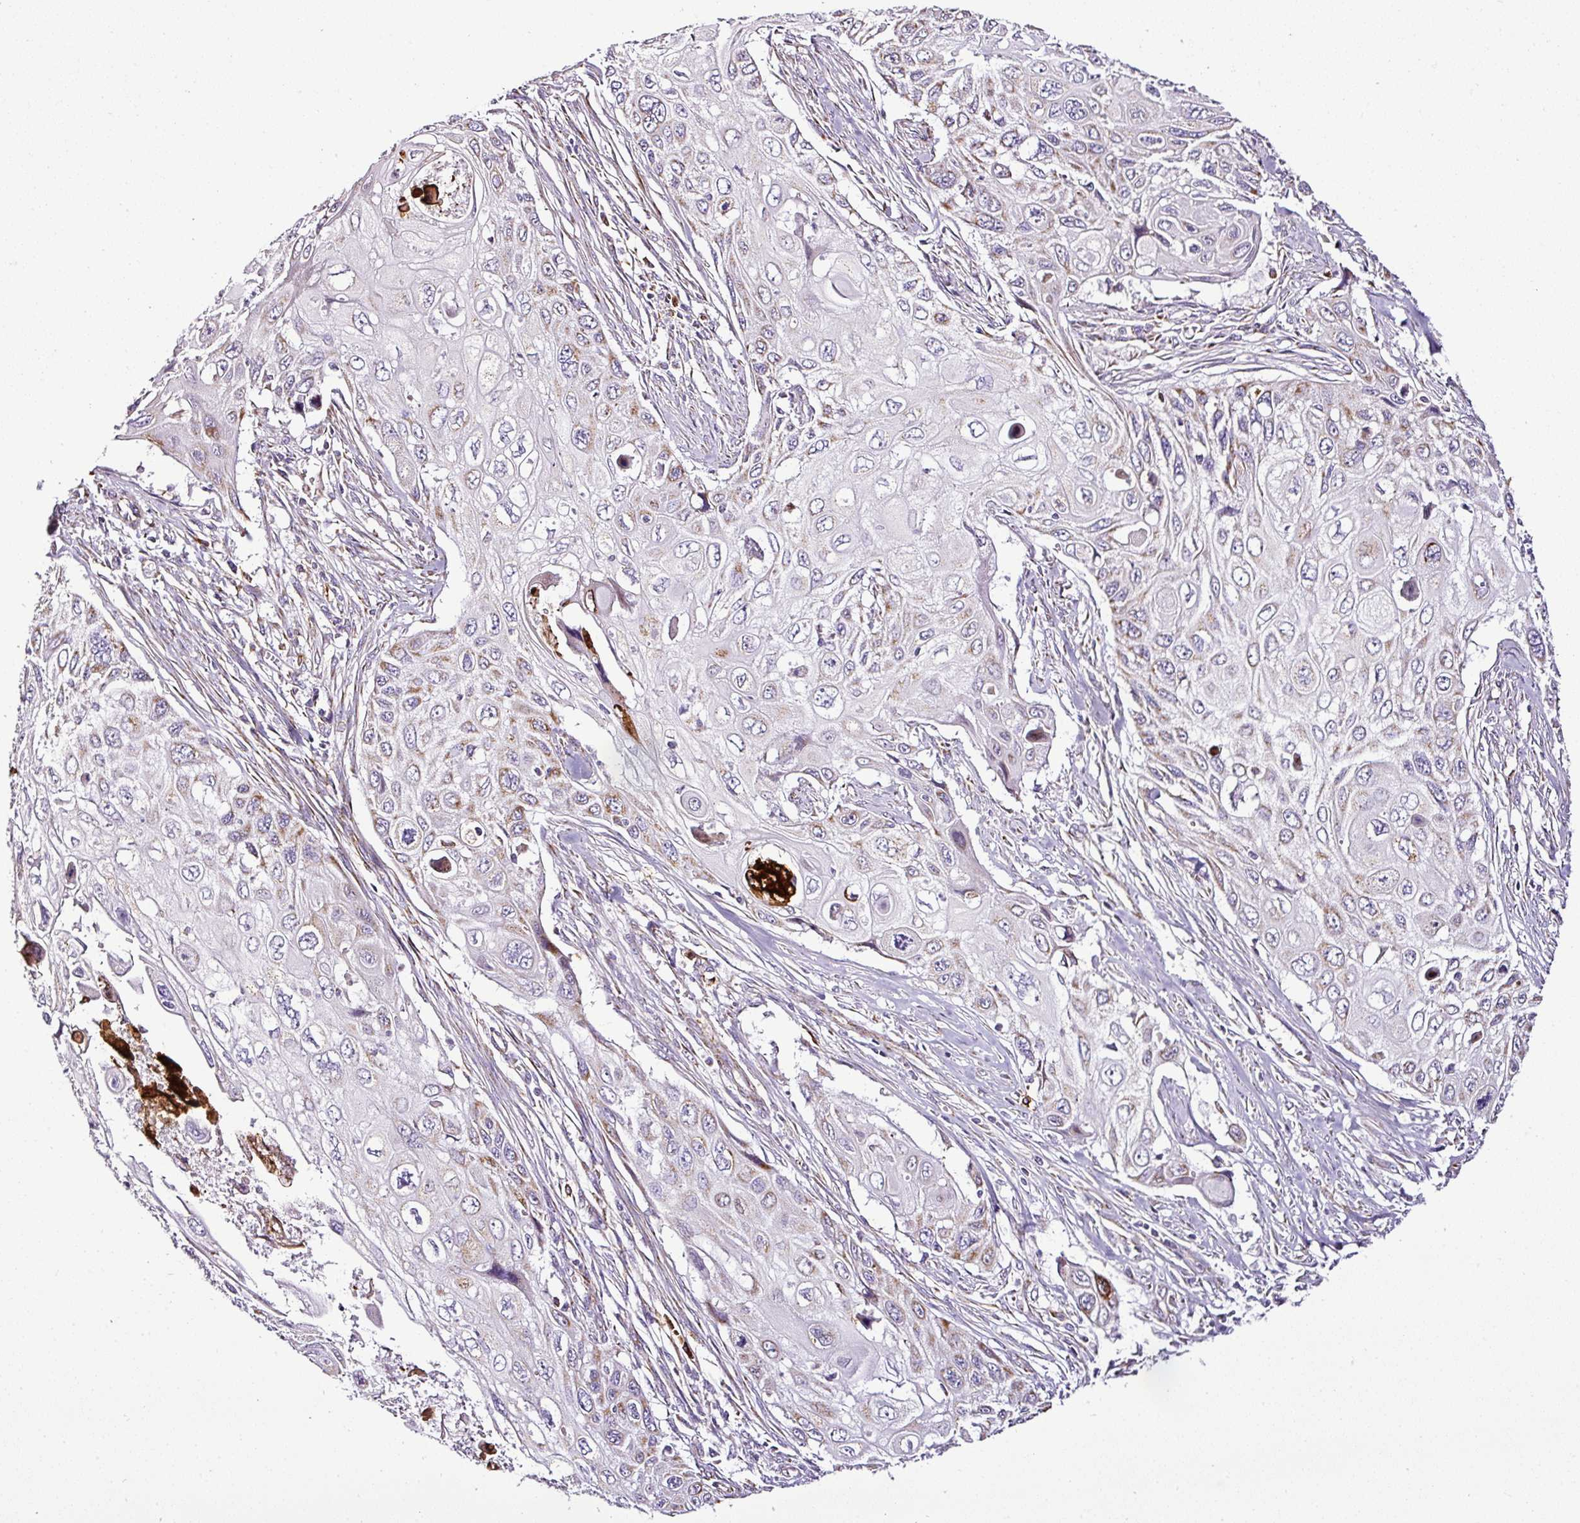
{"staining": {"intensity": "weak", "quantity": "25%-75%", "location": "cytoplasmic/membranous"}, "tissue": "cervical cancer", "cell_type": "Tumor cells", "image_type": "cancer", "snomed": [{"axis": "morphology", "description": "Squamous cell carcinoma, NOS"}, {"axis": "topography", "description": "Cervix"}], "caption": "Immunohistochemistry (IHC) photomicrograph of neoplastic tissue: human squamous cell carcinoma (cervical) stained using immunohistochemistry (IHC) demonstrates low levels of weak protein expression localized specifically in the cytoplasmic/membranous of tumor cells, appearing as a cytoplasmic/membranous brown color.", "gene": "DPAGT1", "patient": {"sex": "female", "age": 70}}